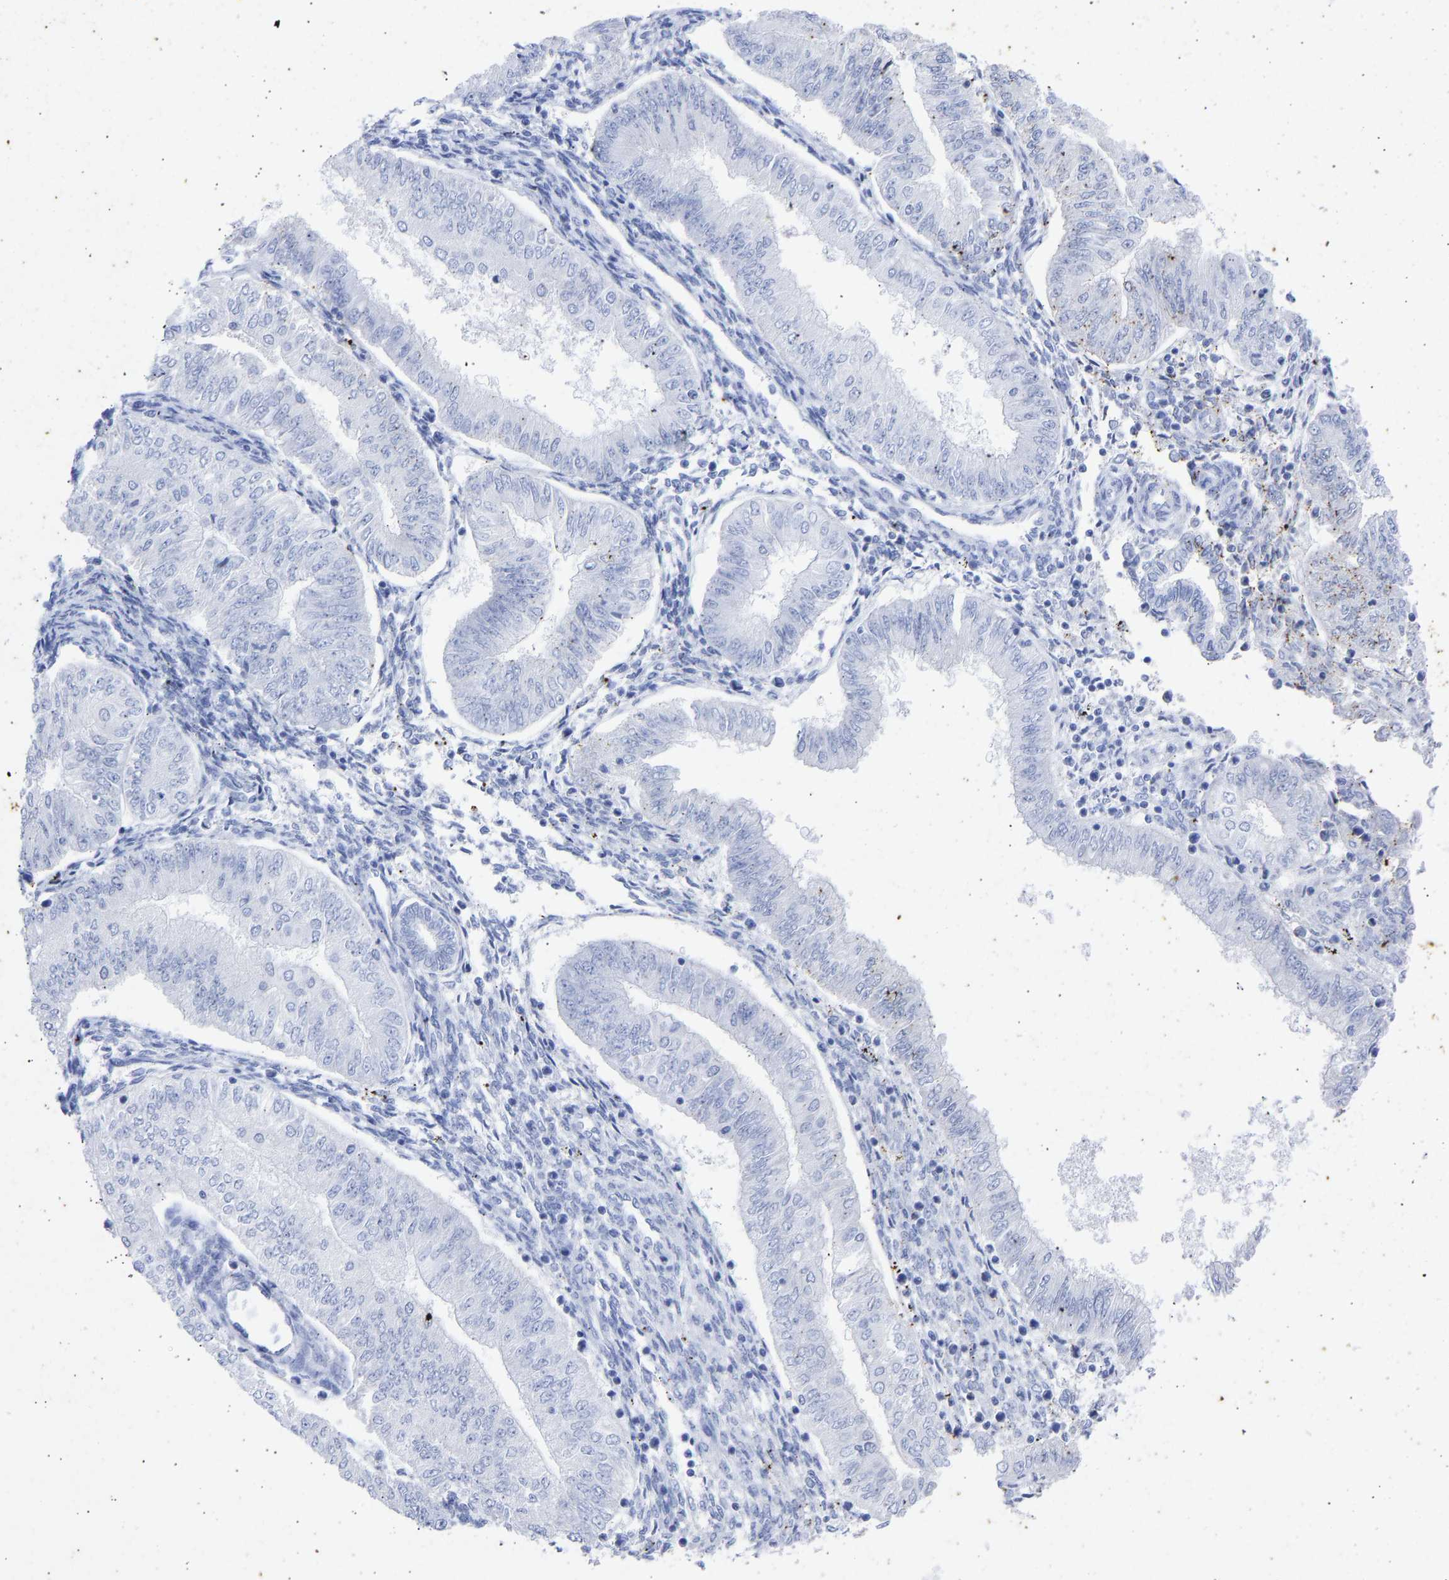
{"staining": {"intensity": "negative", "quantity": "none", "location": "none"}, "tissue": "endometrial cancer", "cell_type": "Tumor cells", "image_type": "cancer", "snomed": [{"axis": "morphology", "description": "Normal tissue, NOS"}, {"axis": "morphology", "description": "Adenocarcinoma, NOS"}, {"axis": "topography", "description": "Endometrium"}], "caption": "DAB (3,3'-diaminobenzidine) immunohistochemical staining of human endometrial adenocarcinoma shows no significant positivity in tumor cells. The staining is performed using DAB (3,3'-diaminobenzidine) brown chromogen with nuclei counter-stained in using hematoxylin.", "gene": "KRT1", "patient": {"sex": "female", "age": 53}}